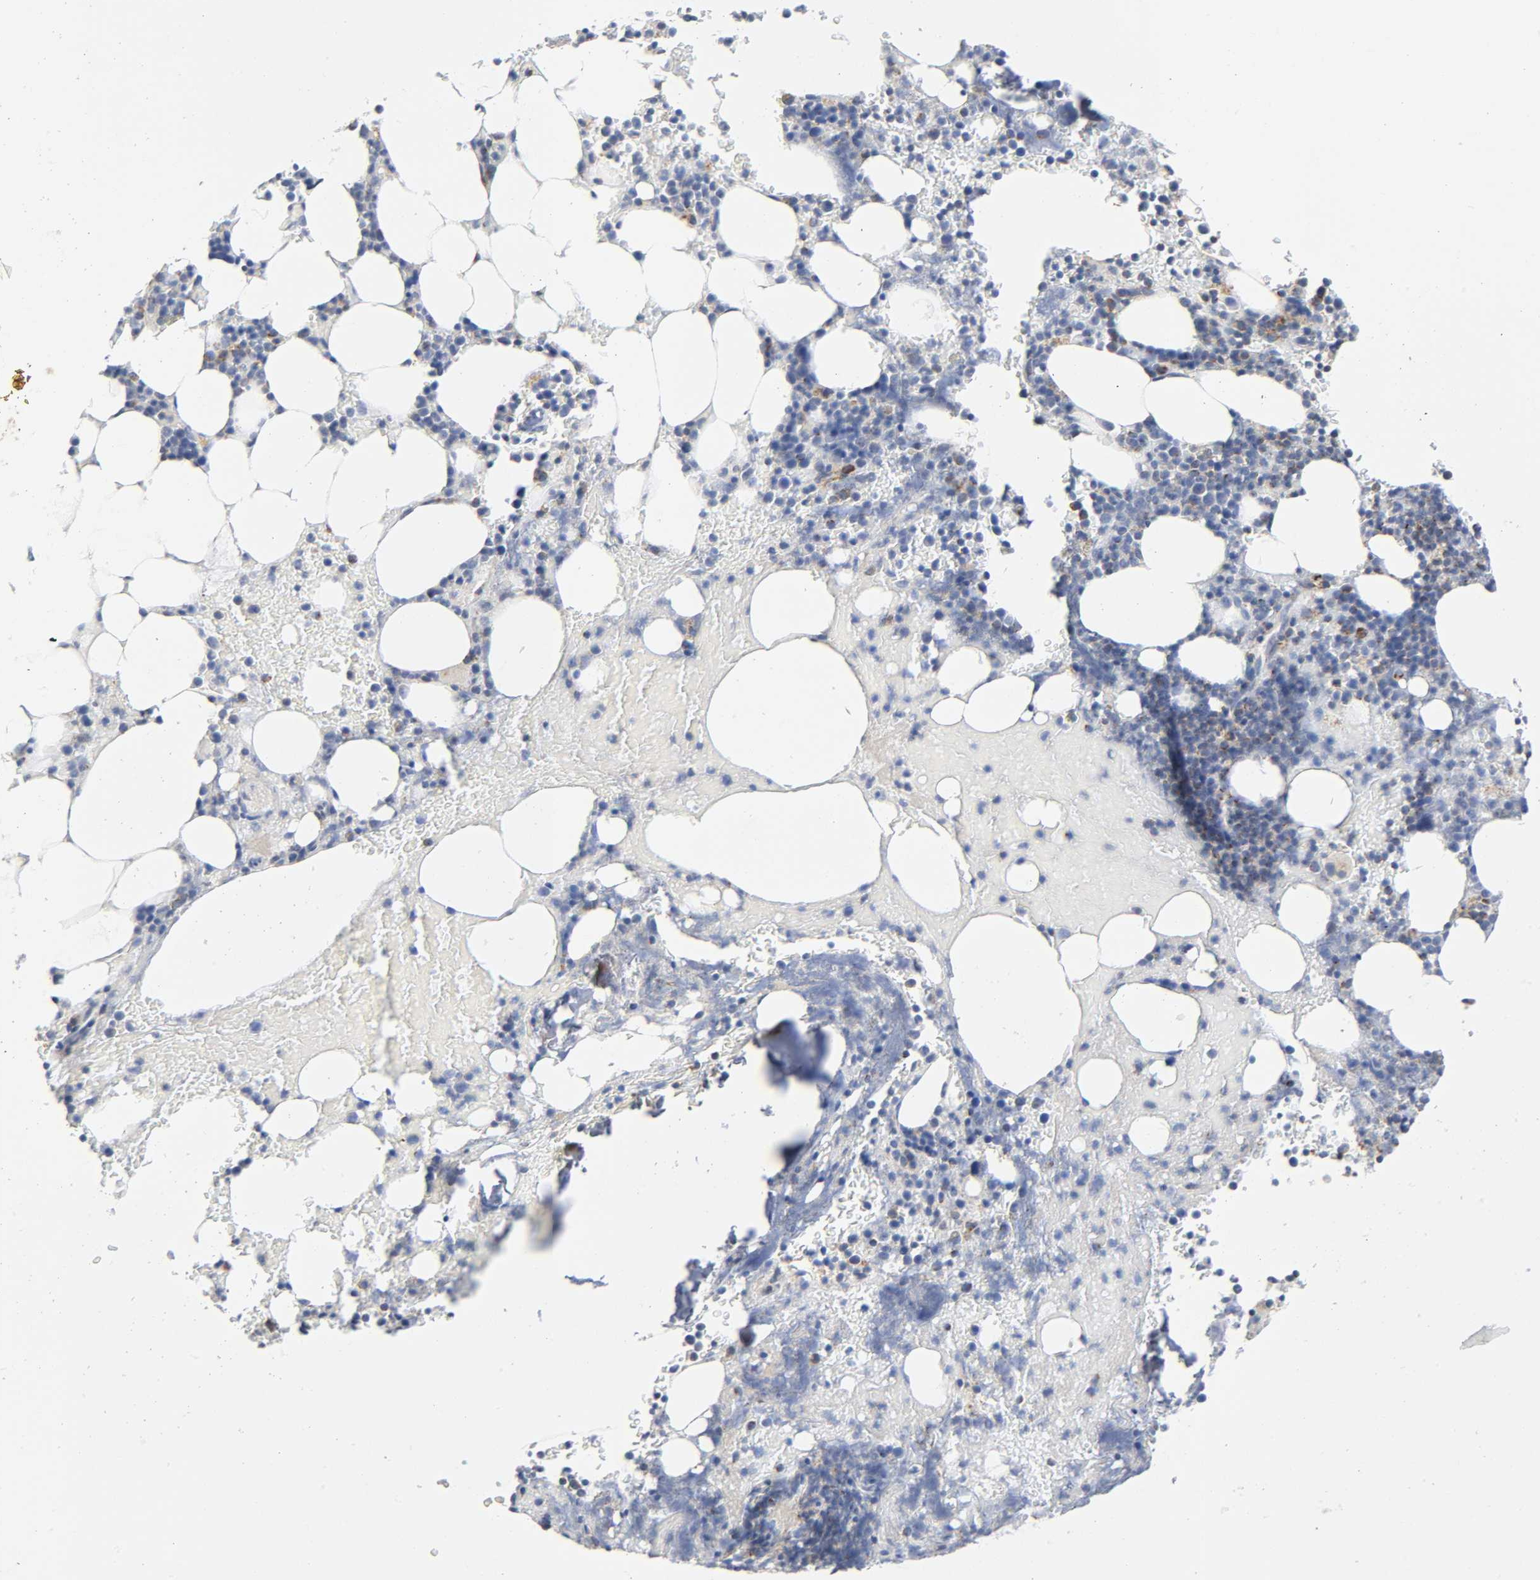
{"staining": {"intensity": "moderate", "quantity": "<25%", "location": "cytoplasmic/membranous"}, "tissue": "bone marrow", "cell_type": "Hematopoietic cells", "image_type": "normal", "snomed": [{"axis": "morphology", "description": "Normal tissue, NOS"}, {"axis": "topography", "description": "Bone marrow"}], "caption": "Human bone marrow stained with a brown dye reveals moderate cytoplasmic/membranous positive staining in about <25% of hematopoietic cells.", "gene": "BAK1", "patient": {"sex": "female", "age": 73}}